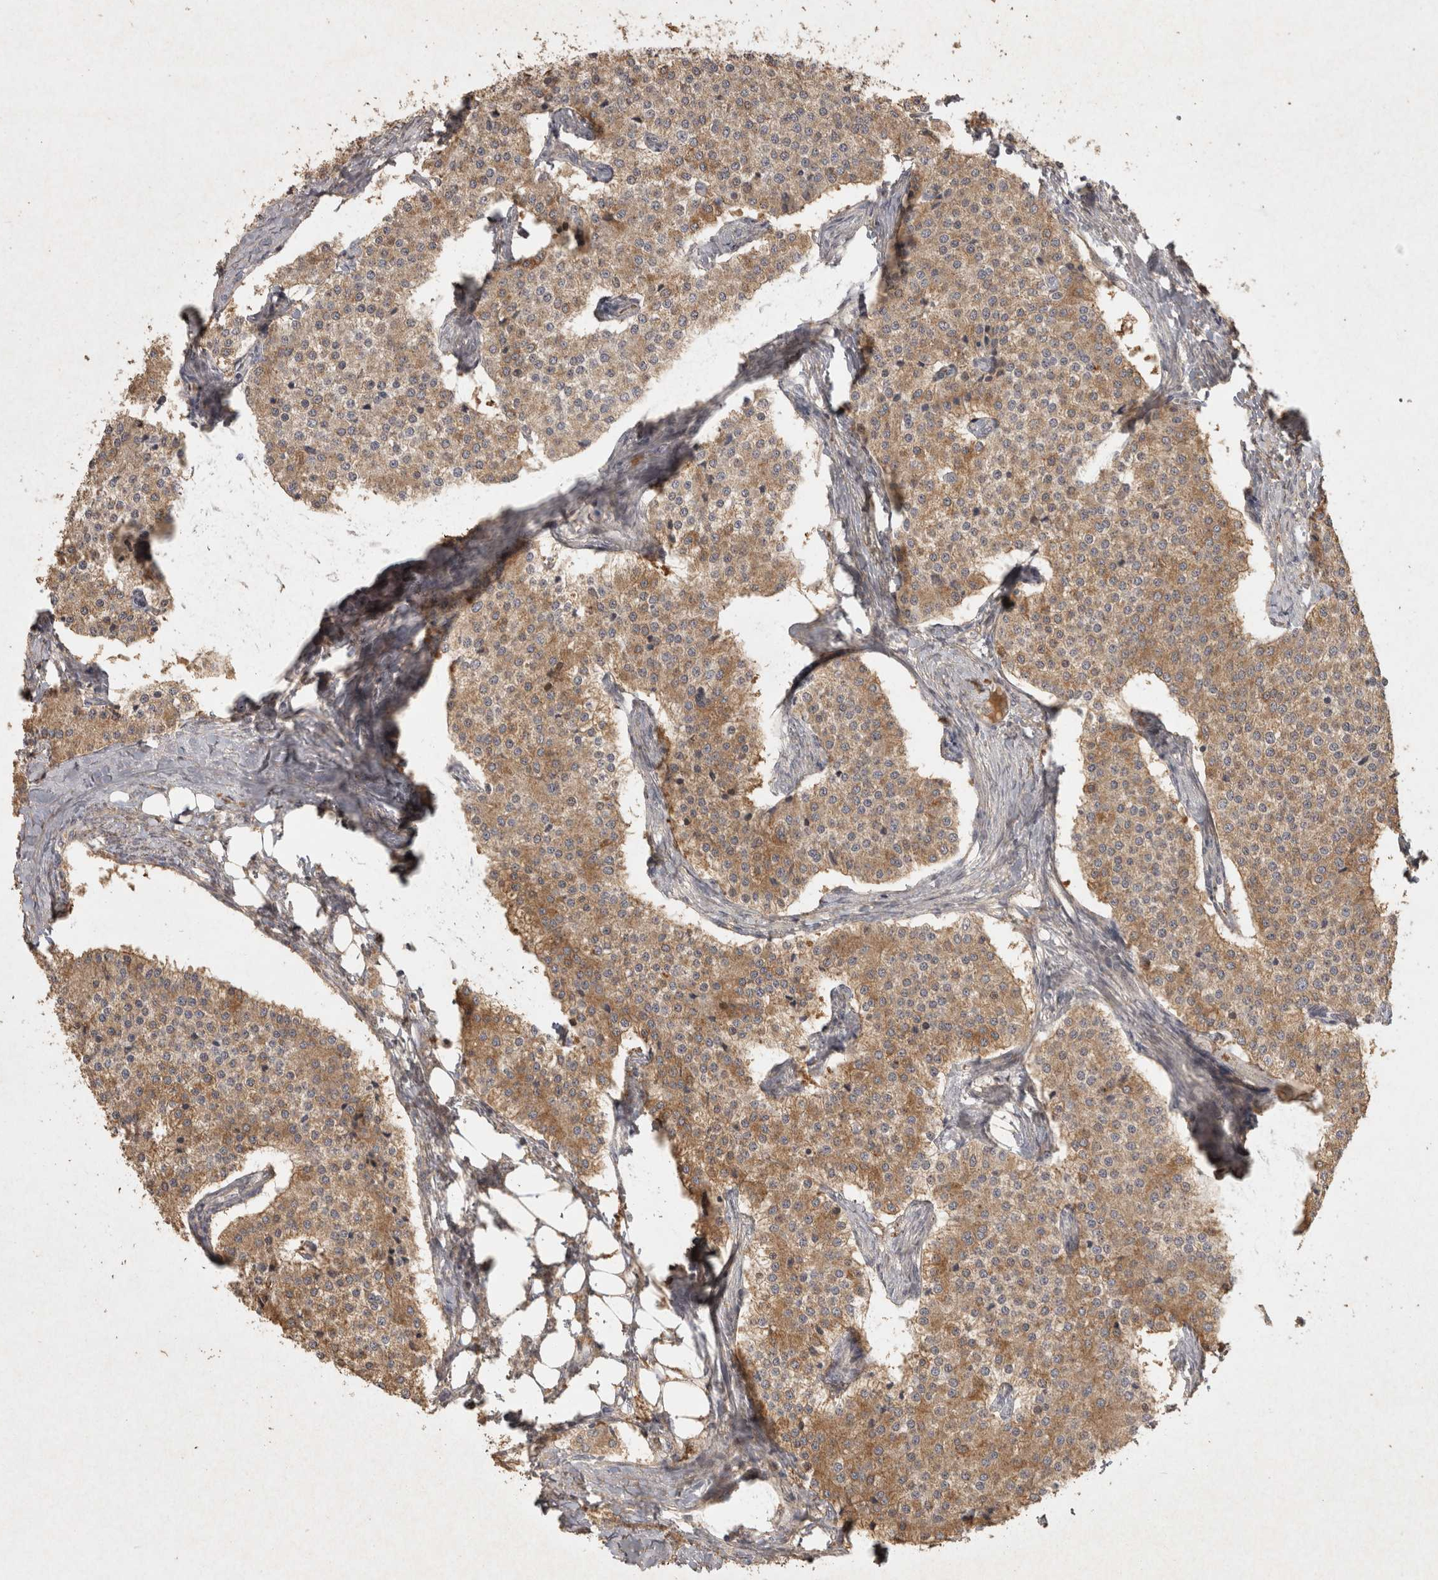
{"staining": {"intensity": "moderate", "quantity": ">75%", "location": "cytoplasmic/membranous"}, "tissue": "carcinoid", "cell_type": "Tumor cells", "image_type": "cancer", "snomed": [{"axis": "morphology", "description": "Carcinoid, malignant, NOS"}, {"axis": "topography", "description": "Colon"}], "caption": "A brown stain shows moderate cytoplasmic/membranous staining of a protein in human carcinoid (malignant) tumor cells.", "gene": "OSTN", "patient": {"sex": "female", "age": 52}}